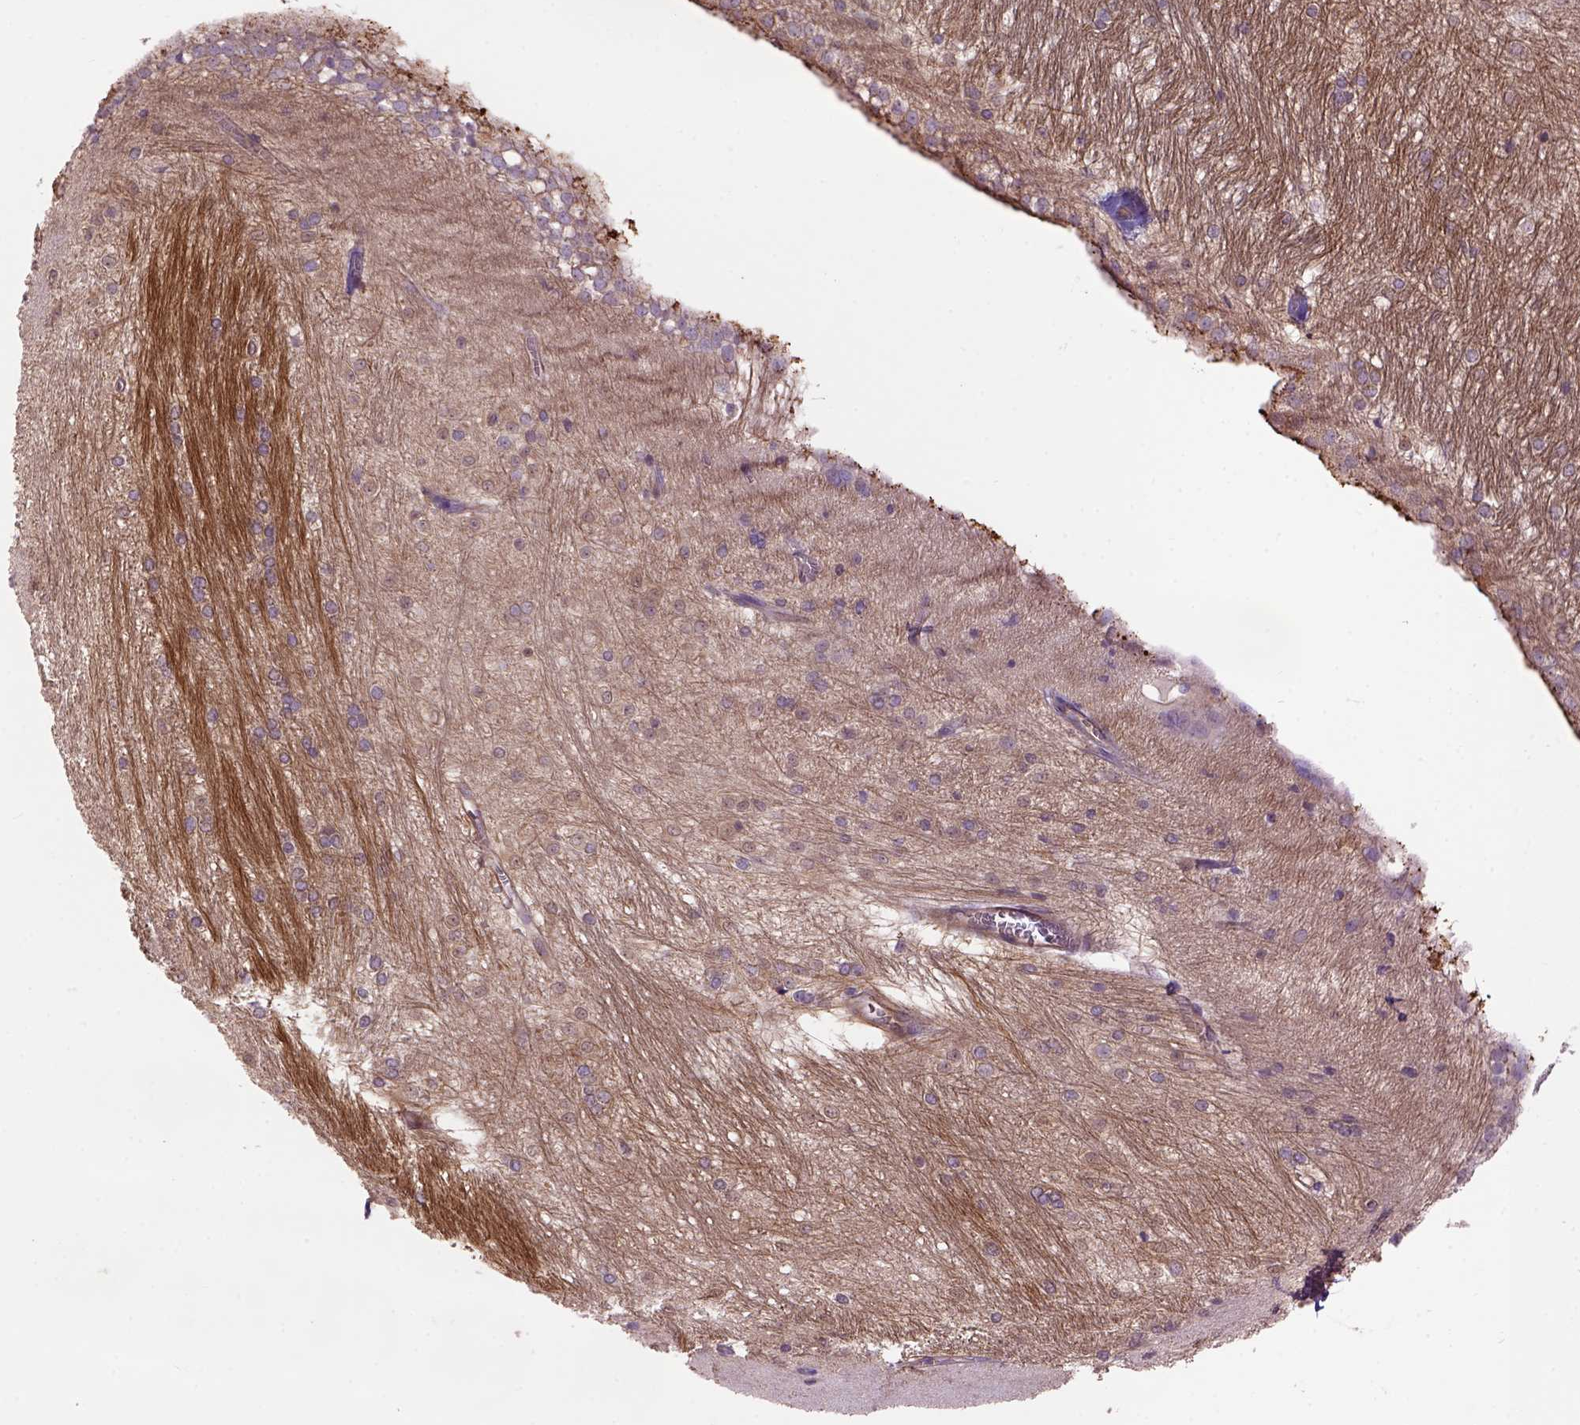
{"staining": {"intensity": "negative", "quantity": "none", "location": "none"}, "tissue": "hippocampus", "cell_type": "Glial cells", "image_type": "normal", "snomed": [{"axis": "morphology", "description": "Normal tissue, NOS"}, {"axis": "topography", "description": "Cerebral cortex"}, {"axis": "topography", "description": "Hippocampus"}], "caption": "This is an IHC micrograph of benign human hippocampus. There is no staining in glial cells.", "gene": "CASKIN2", "patient": {"sex": "female", "age": 19}}